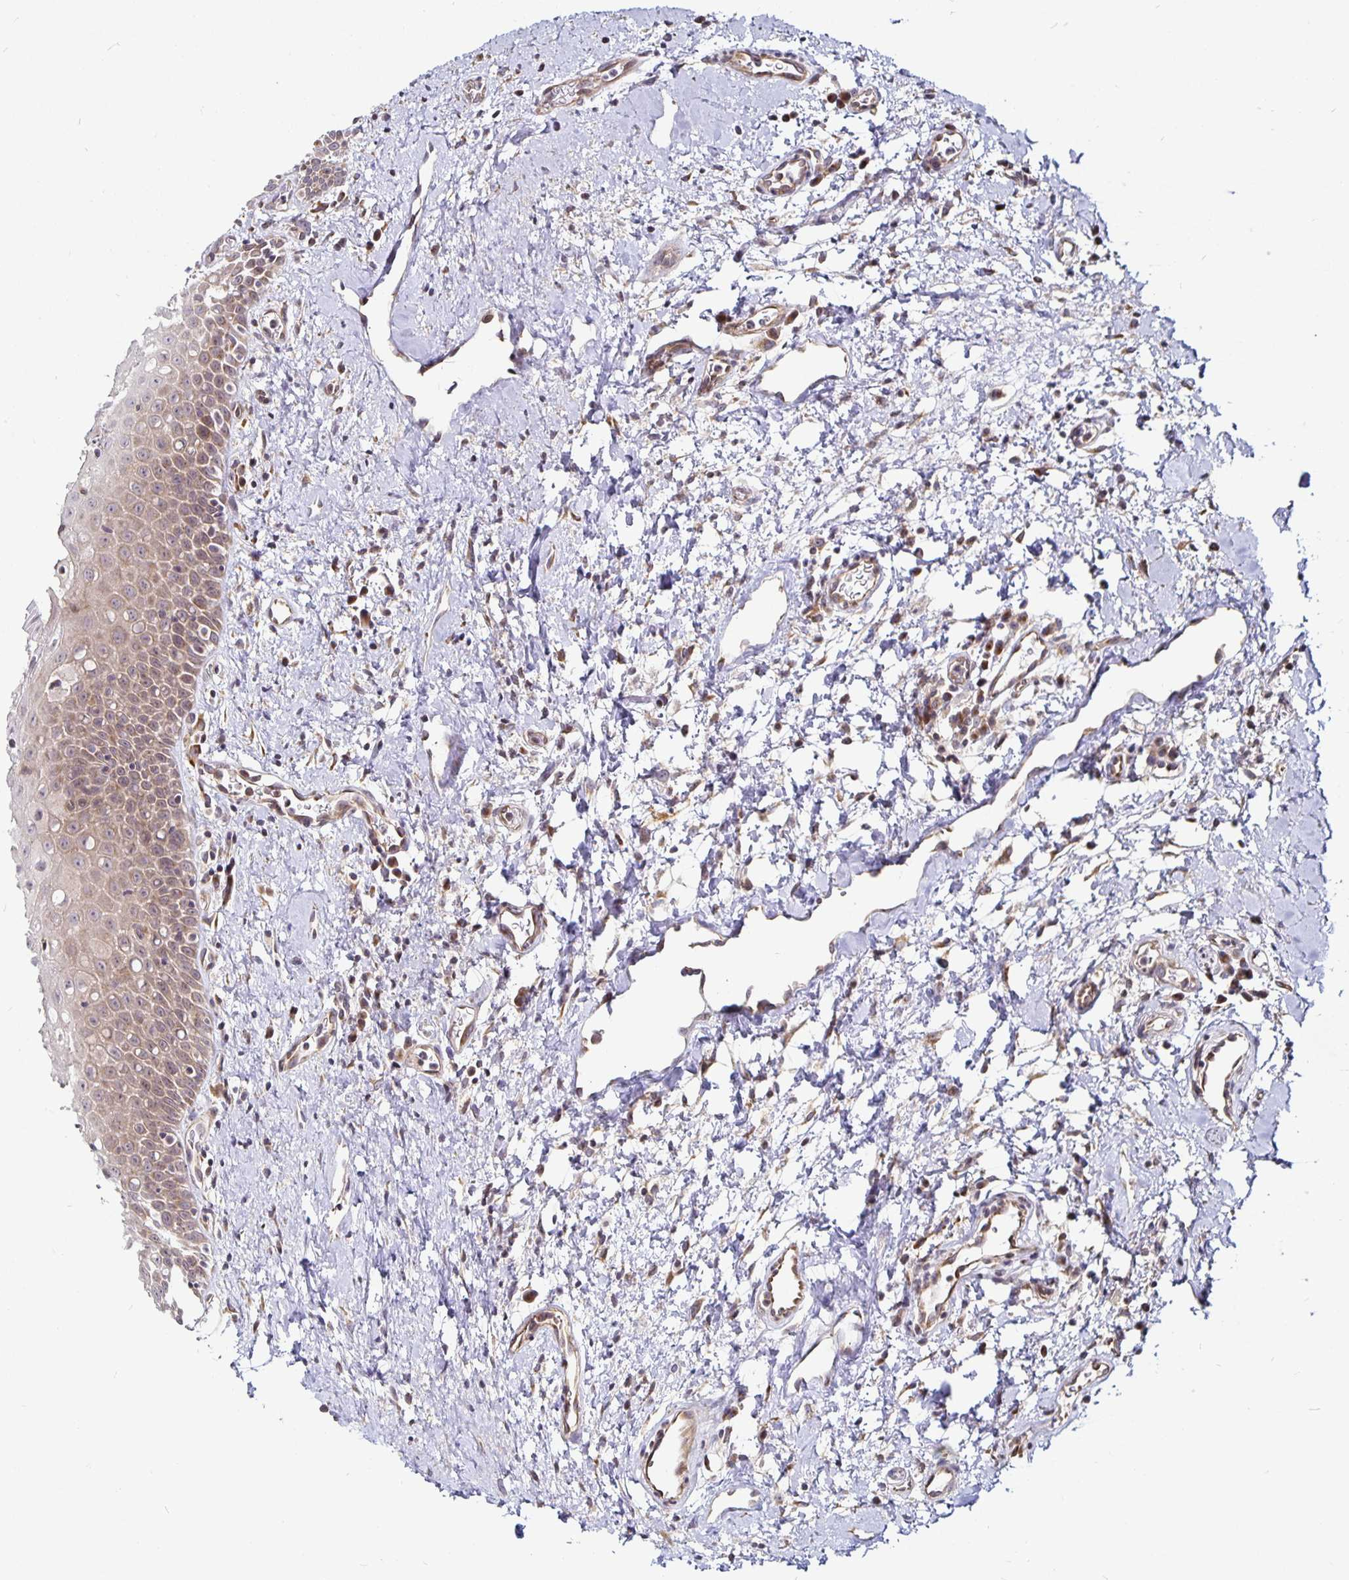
{"staining": {"intensity": "moderate", "quantity": "25%-75%", "location": "cytoplasmic/membranous"}, "tissue": "oral mucosa", "cell_type": "Squamous epithelial cells", "image_type": "normal", "snomed": [{"axis": "morphology", "description": "Normal tissue, NOS"}, {"axis": "topography", "description": "Oral tissue"}], "caption": "Protein expression by immunohistochemistry demonstrates moderate cytoplasmic/membranous staining in approximately 25%-75% of squamous epithelial cells in unremarkable oral mucosa. The staining was performed using DAB to visualize the protein expression in brown, while the nuclei were stained in blue with hematoxylin (Magnification: 20x).", "gene": "CYP27A1", "patient": {"sex": "female", "age": 70}}